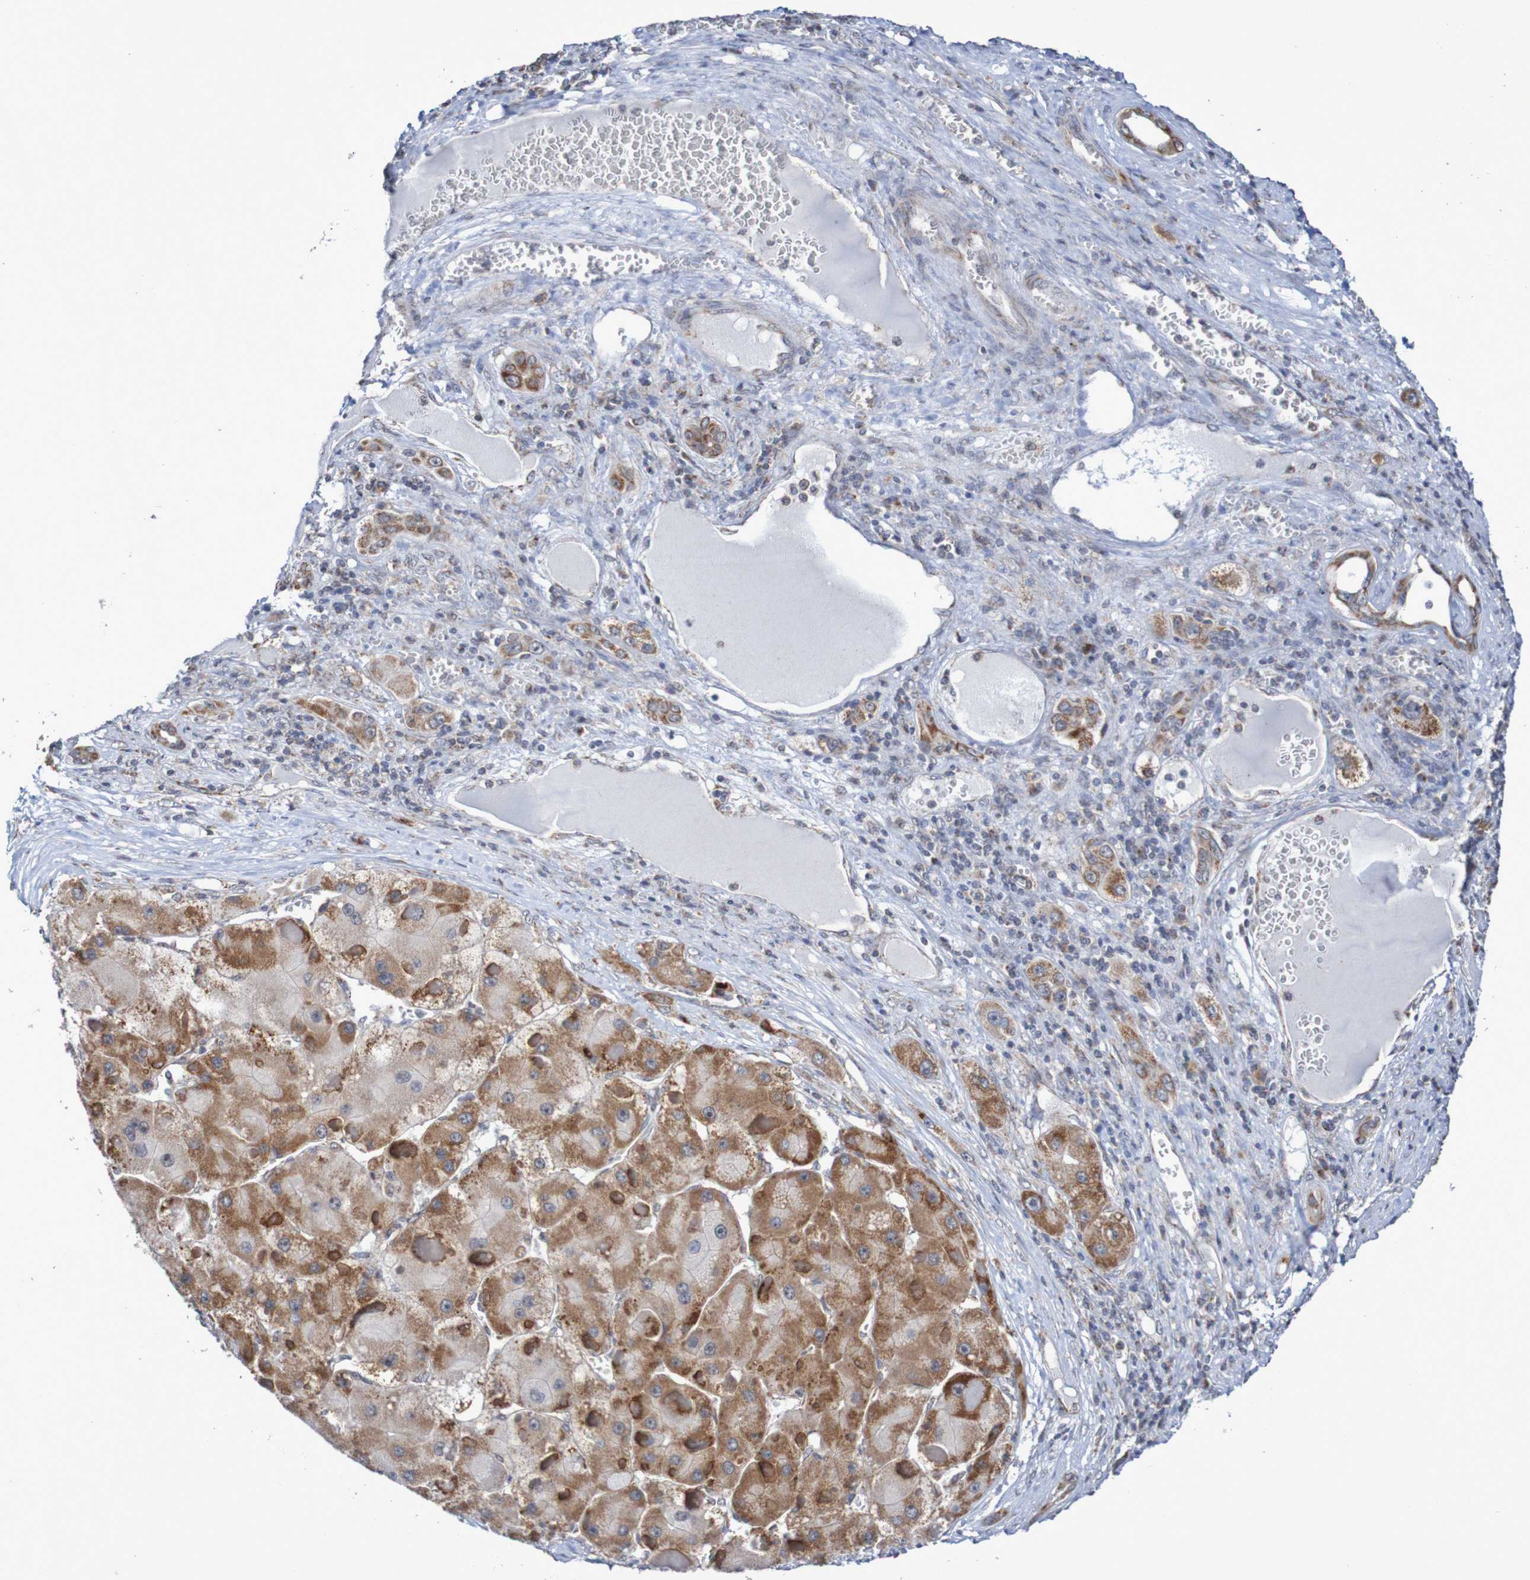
{"staining": {"intensity": "moderate", "quantity": ">75%", "location": "cytoplasmic/membranous"}, "tissue": "liver cancer", "cell_type": "Tumor cells", "image_type": "cancer", "snomed": [{"axis": "morphology", "description": "Carcinoma, Hepatocellular, NOS"}, {"axis": "topography", "description": "Liver"}], "caption": "Immunohistochemical staining of human liver hepatocellular carcinoma reveals medium levels of moderate cytoplasmic/membranous staining in about >75% of tumor cells.", "gene": "DVL1", "patient": {"sex": "female", "age": 73}}